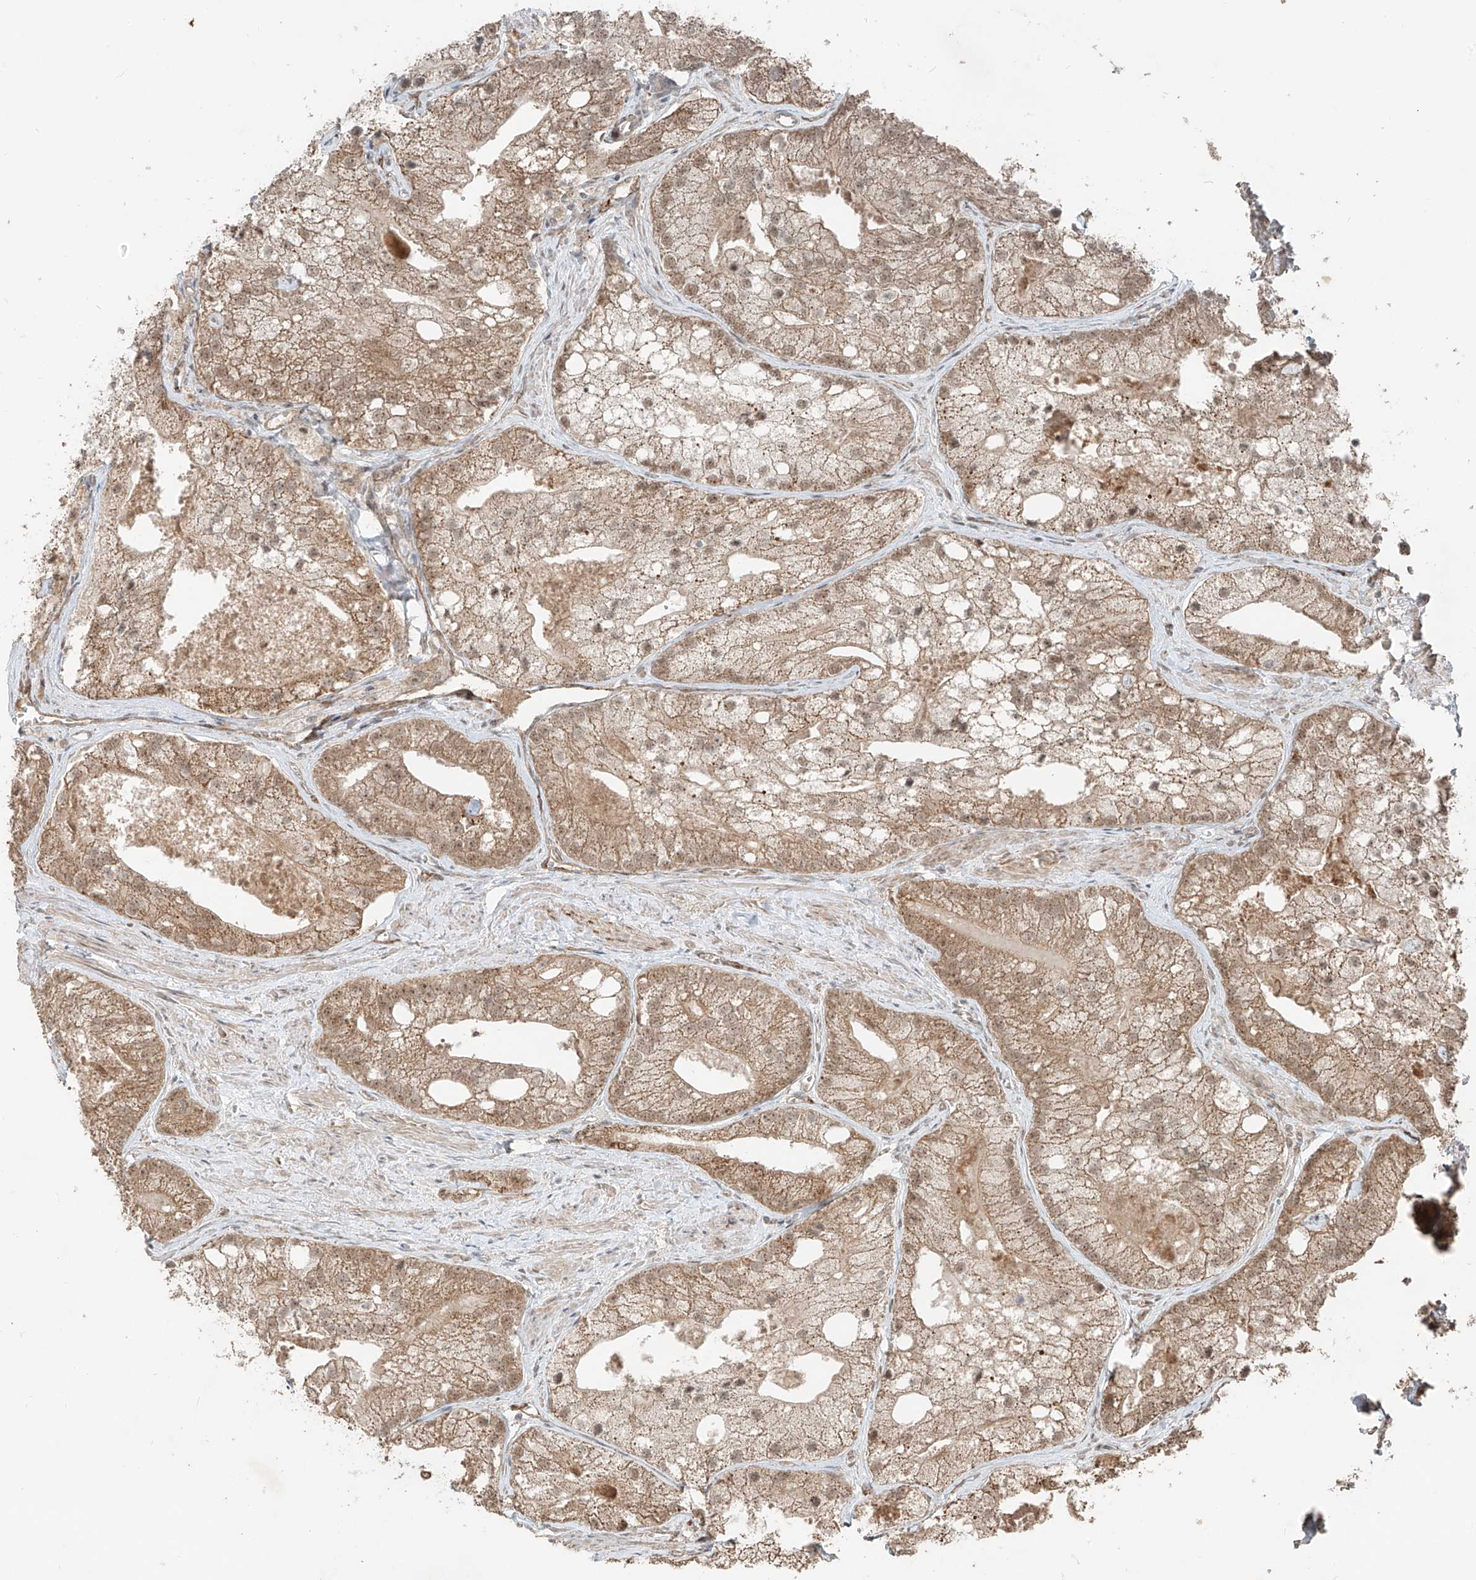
{"staining": {"intensity": "moderate", "quantity": ">75%", "location": "cytoplasmic/membranous,nuclear"}, "tissue": "prostate cancer", "cell_type": "Tumor cells", "image_type": "cancer", "snomed": [{"axis": "morphology", "description": "Adenocarcinoma, Low grade"}, {"axis": "topography", "description": "Prostate"}], "caption": "The immunohistochemical stain labels moderate cytoplasmic/membranous and nuclear expression in tumor cells of prostate cancer (low-grade adenocarcinoma) tissue.", "gene": "ZNF620", "patient": {"sex": "male", "age": 69}}